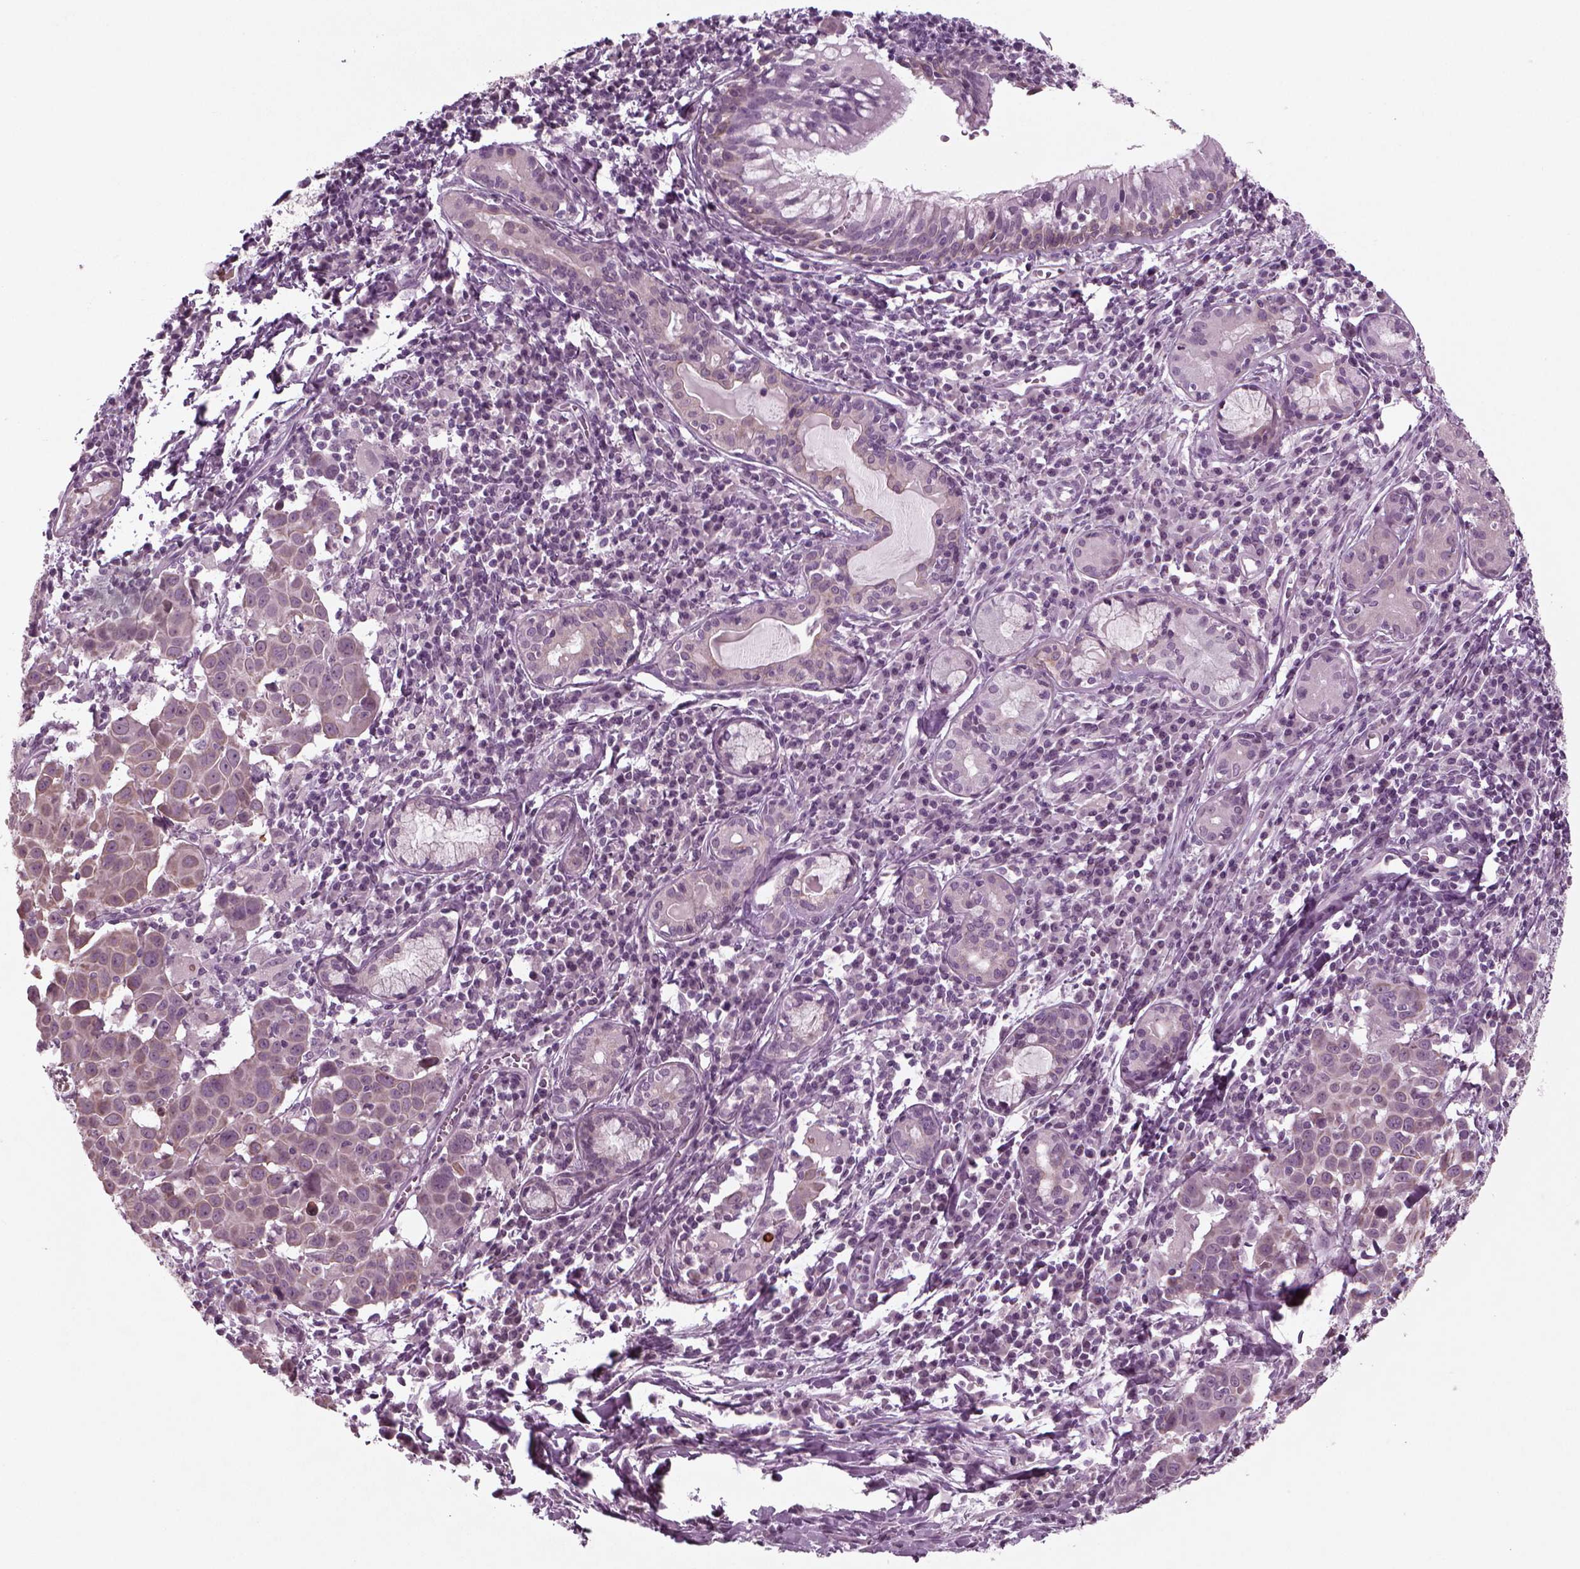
{"staining": {"intensity": "weak", "quantity": ">75%", "location": "cytoplasmic/membranous"}, "tissue": "lung cancer", "cell_type": "Tumor cells", "image_type": "cancer", "snomed": [{"axis": "morphology", "description": "Squamous cell carcinoma, NOS"}, {"axis": "topography", "description": "Lung"}], "caption": "Immunohistochemical staining of squamous cell carcinoma (lung) displays low levels of weak cytoplasmic/membranous protein expression in approximately >75% of tumor cells.", "gene": "MGAT4D", "patient": {"sex": "male", "age": 57}}